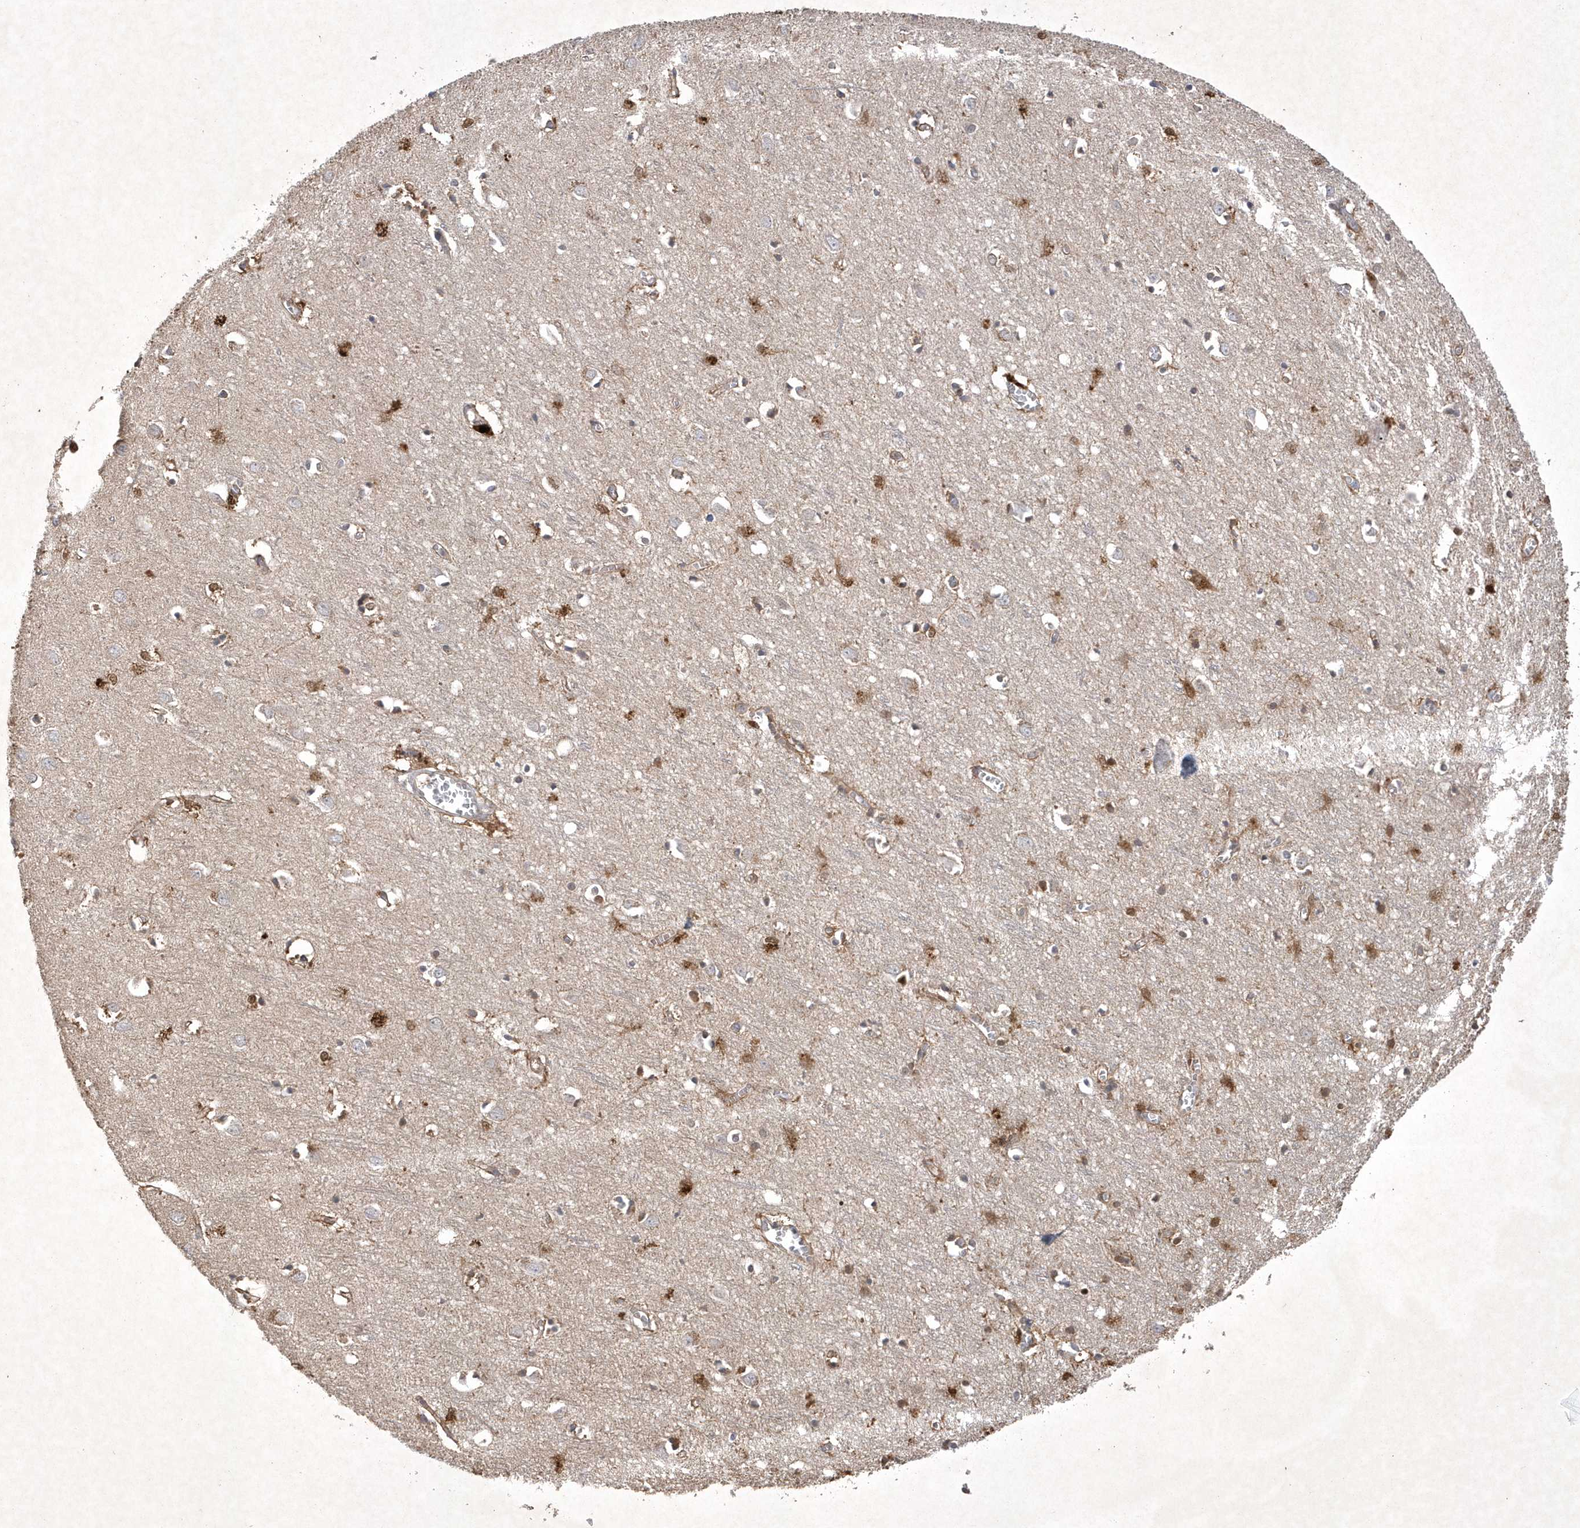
{"staining": {"intensity": "weak", "quantity": ">75%", "location": "cytoplasmic/membranous"}, "tissue": "cerebral cortex", "cell_type": "Endothelial cells", "image_type": "normal", "snomed": [{"axis": "morphology", "description": "Normal tissue, NOS"}, {"axis": "topography", "description": "Cerebral cortex"}], "caption": "Protein expression analysis of normal cerebral cortex displays weak cytoplasmic/membranous positivity in approximately >75% of endothelial cells. (Stains: DAB in brown, nuclei in blue, Microscopy: brightfield microscopy at high magnification).", "gene": "AKR7A2", "patient": {"sex": "female", "age": 64}}